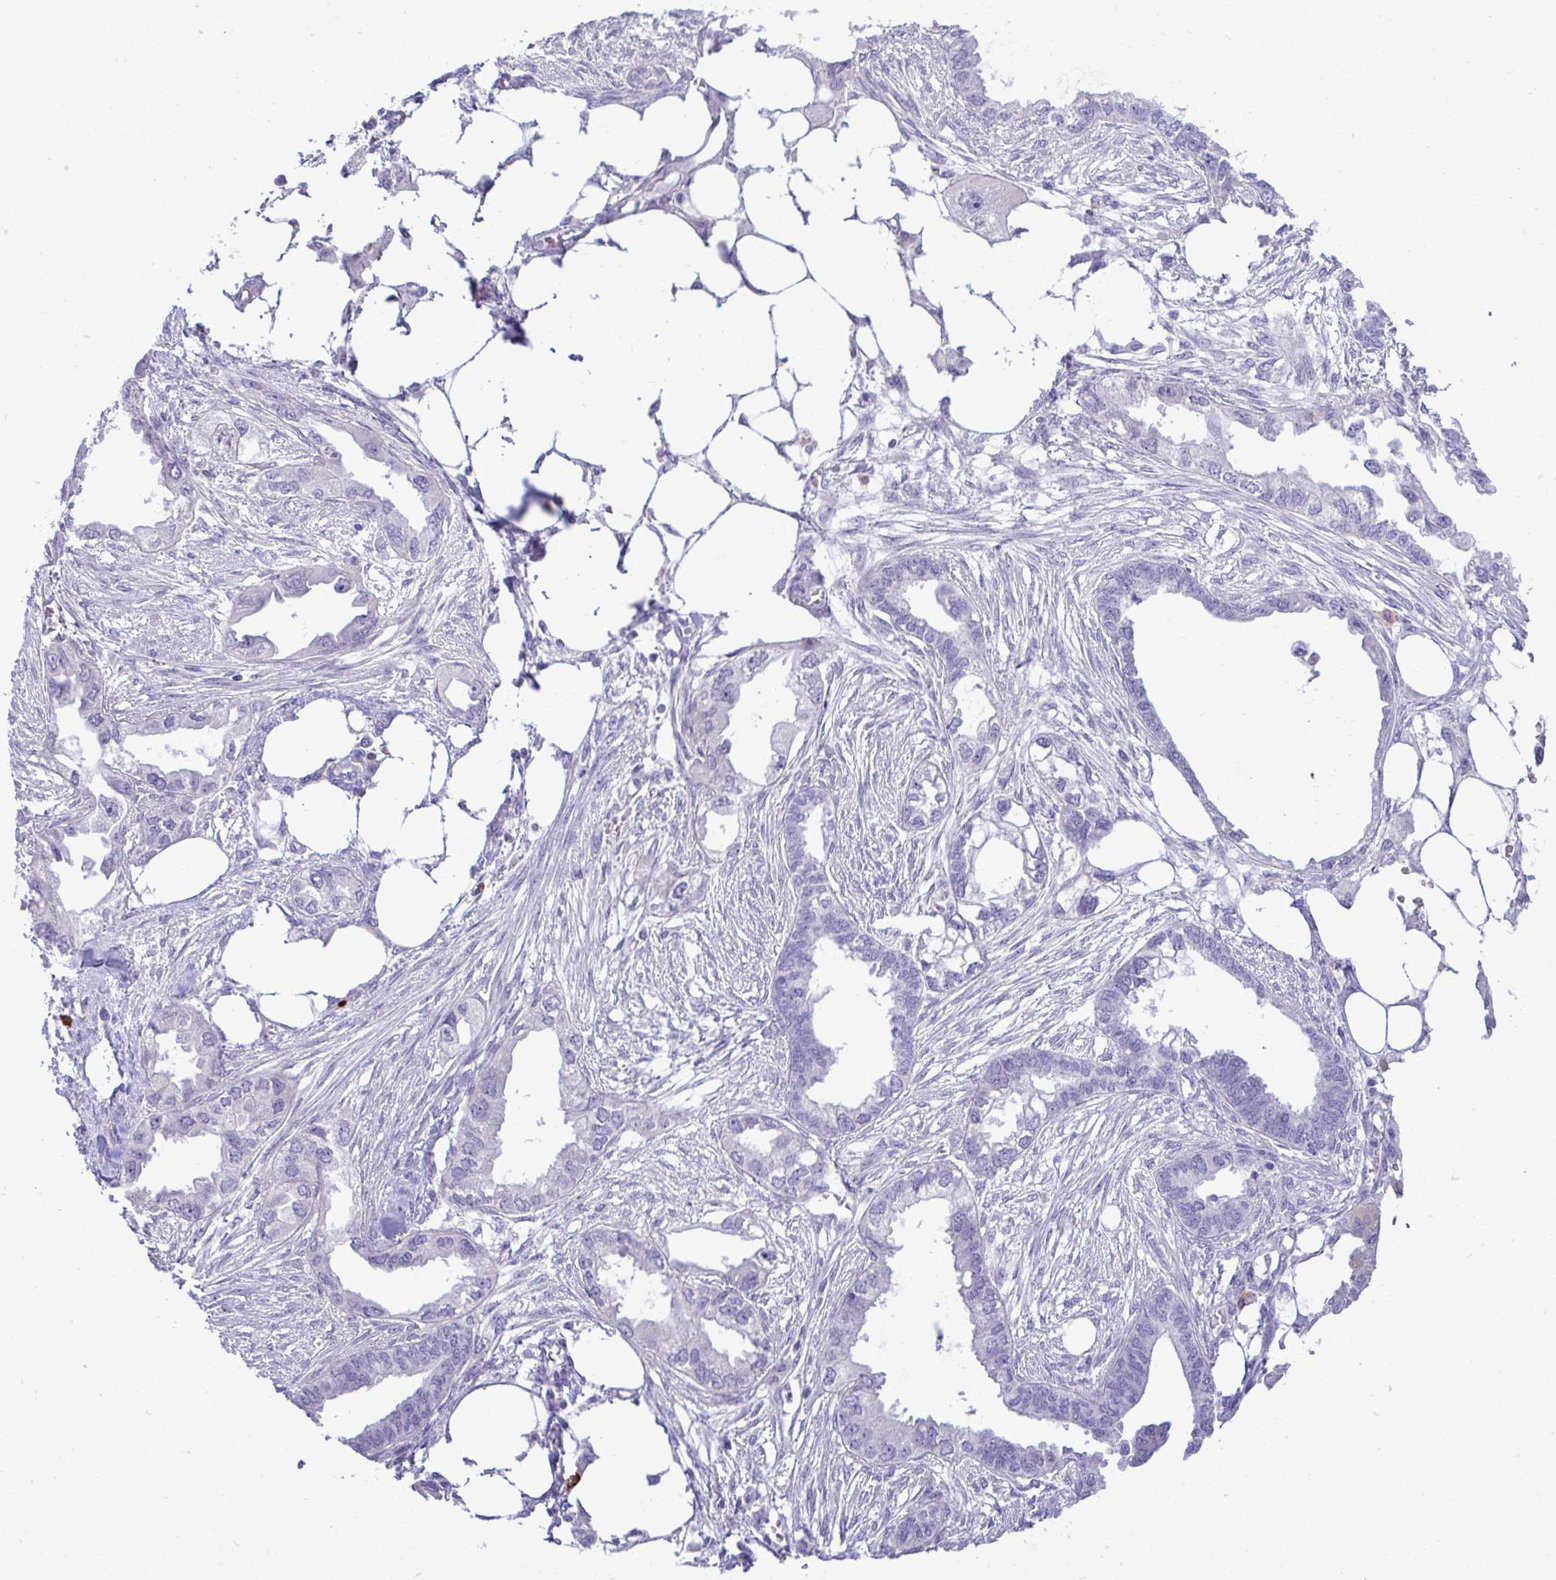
{"staining": {"intensity": "negative", "quantity": "none", "location": "none"}, "tissue": "endometrial cancer", "cell_type": "Tumor cells", "image_type": "cancer", "snomed": [{"axis": "morphology", "description": "Adenocarcinoma, NOS"}, {"axis": "morphology", "description": "Adenocarcinoma, metastatic, NOS"}, {"axis": "topography", "description": "Adipose tissue"}, {"axis": "topography", "description": "Endometrium"}], "caption": "Tumor cells show no significant protein positivity in endometrial metastatic adenocarcinoma. (DAB (3,3'-diaminobenzidine) immunohistochemistry (IHC), high magnification).", "gene": "SPAG1", "patient": {"sex": "female", "age": 67}}